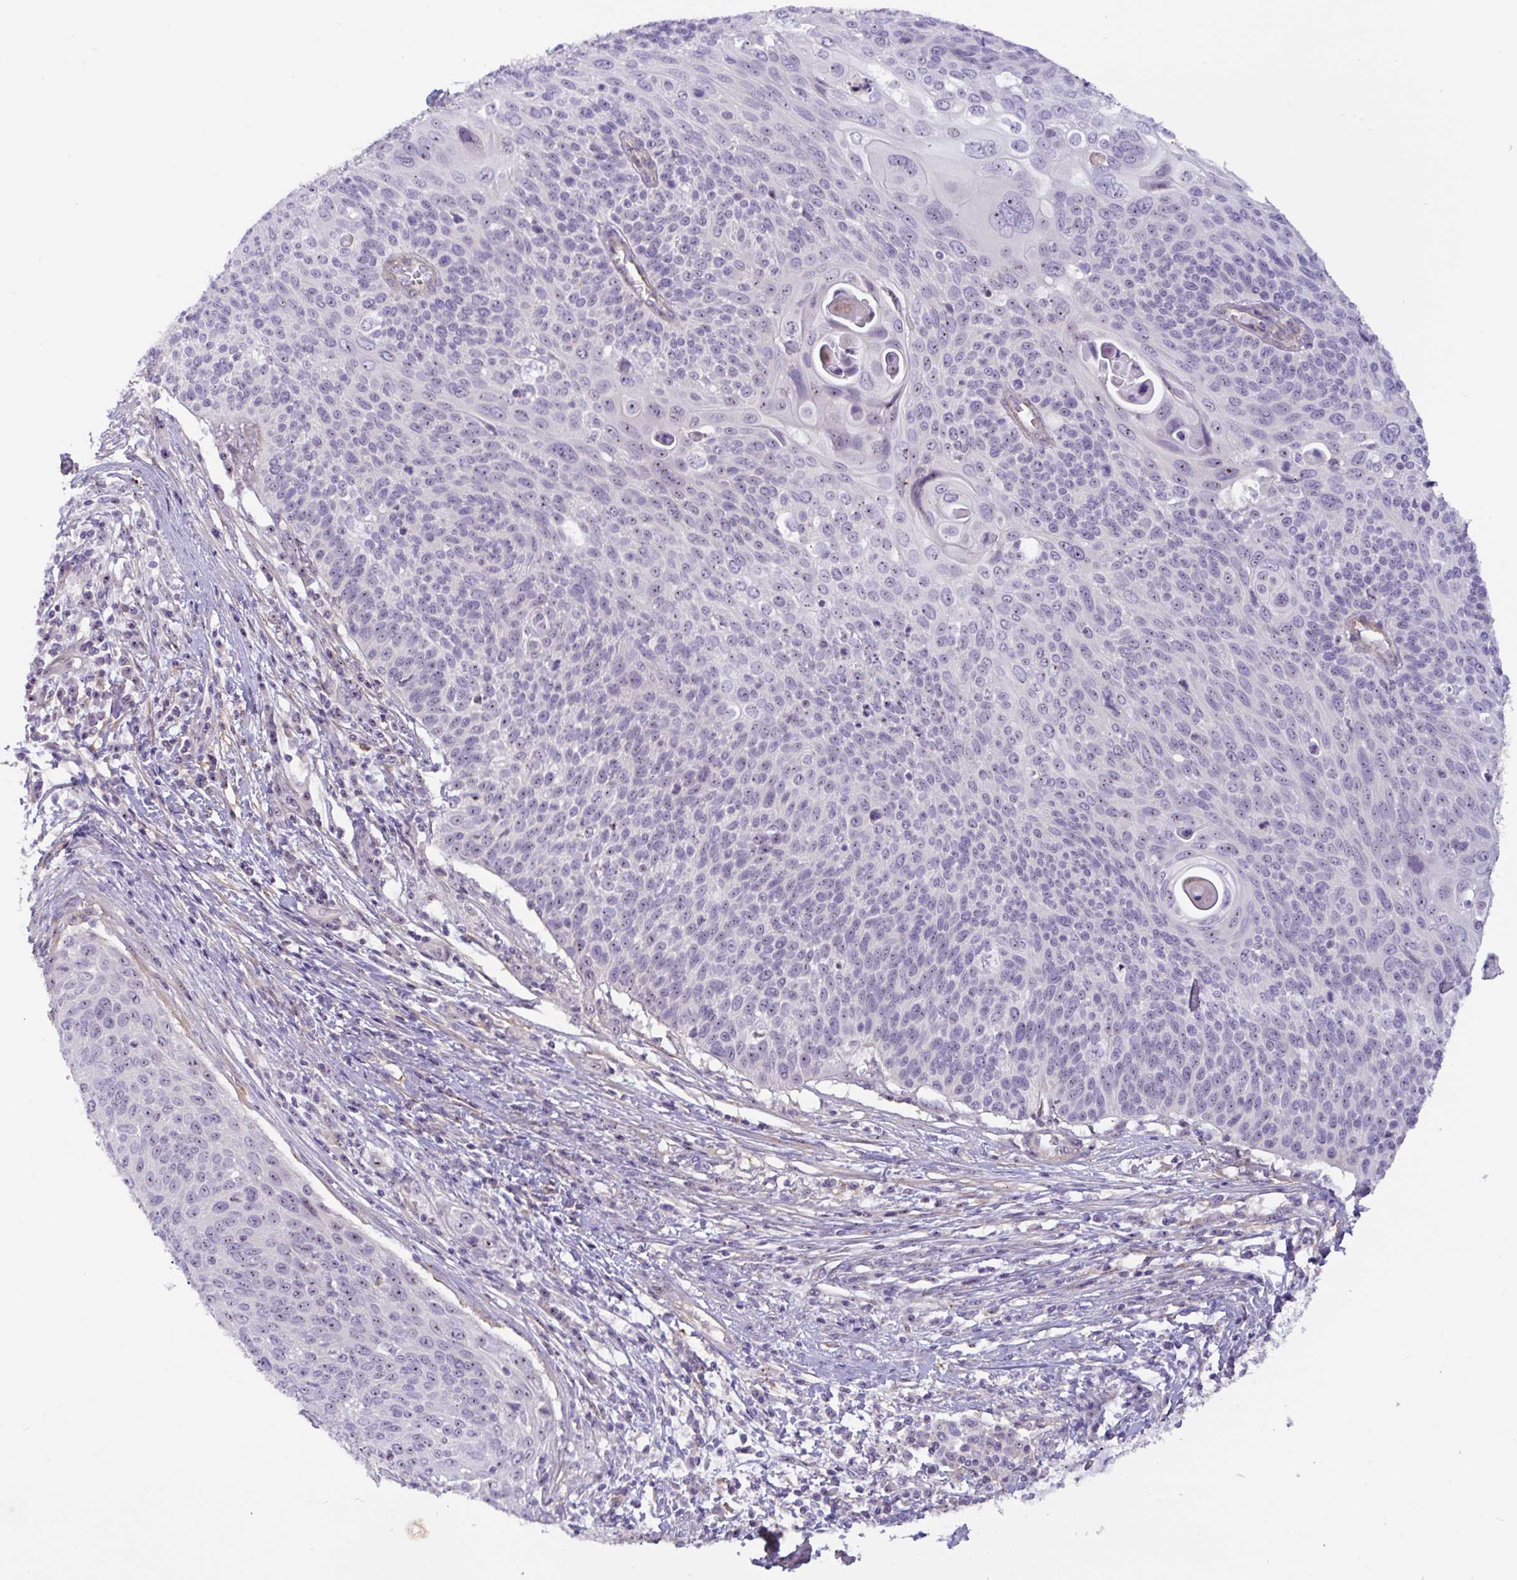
{"staining": {"intensity": "weak", "quantity": "<25%", "location": "nuclear"}, "tissue": "cervical cancer", "cell_type": "Tumor cells", "image_type": "cancer", "snomed": [{"axis": "morphology", "description": "Squamous cell carcinoma, NOS"}, {"axis": "topography", "description": "Cervix"}], "caption": "The micrograph displays no staining of tumor cells in cervical cancer (squamous cell carcinoma). Nuclei are stained in blue.", "gene": "MXRA8", "patient": {"sex": "female", "age": 31}}